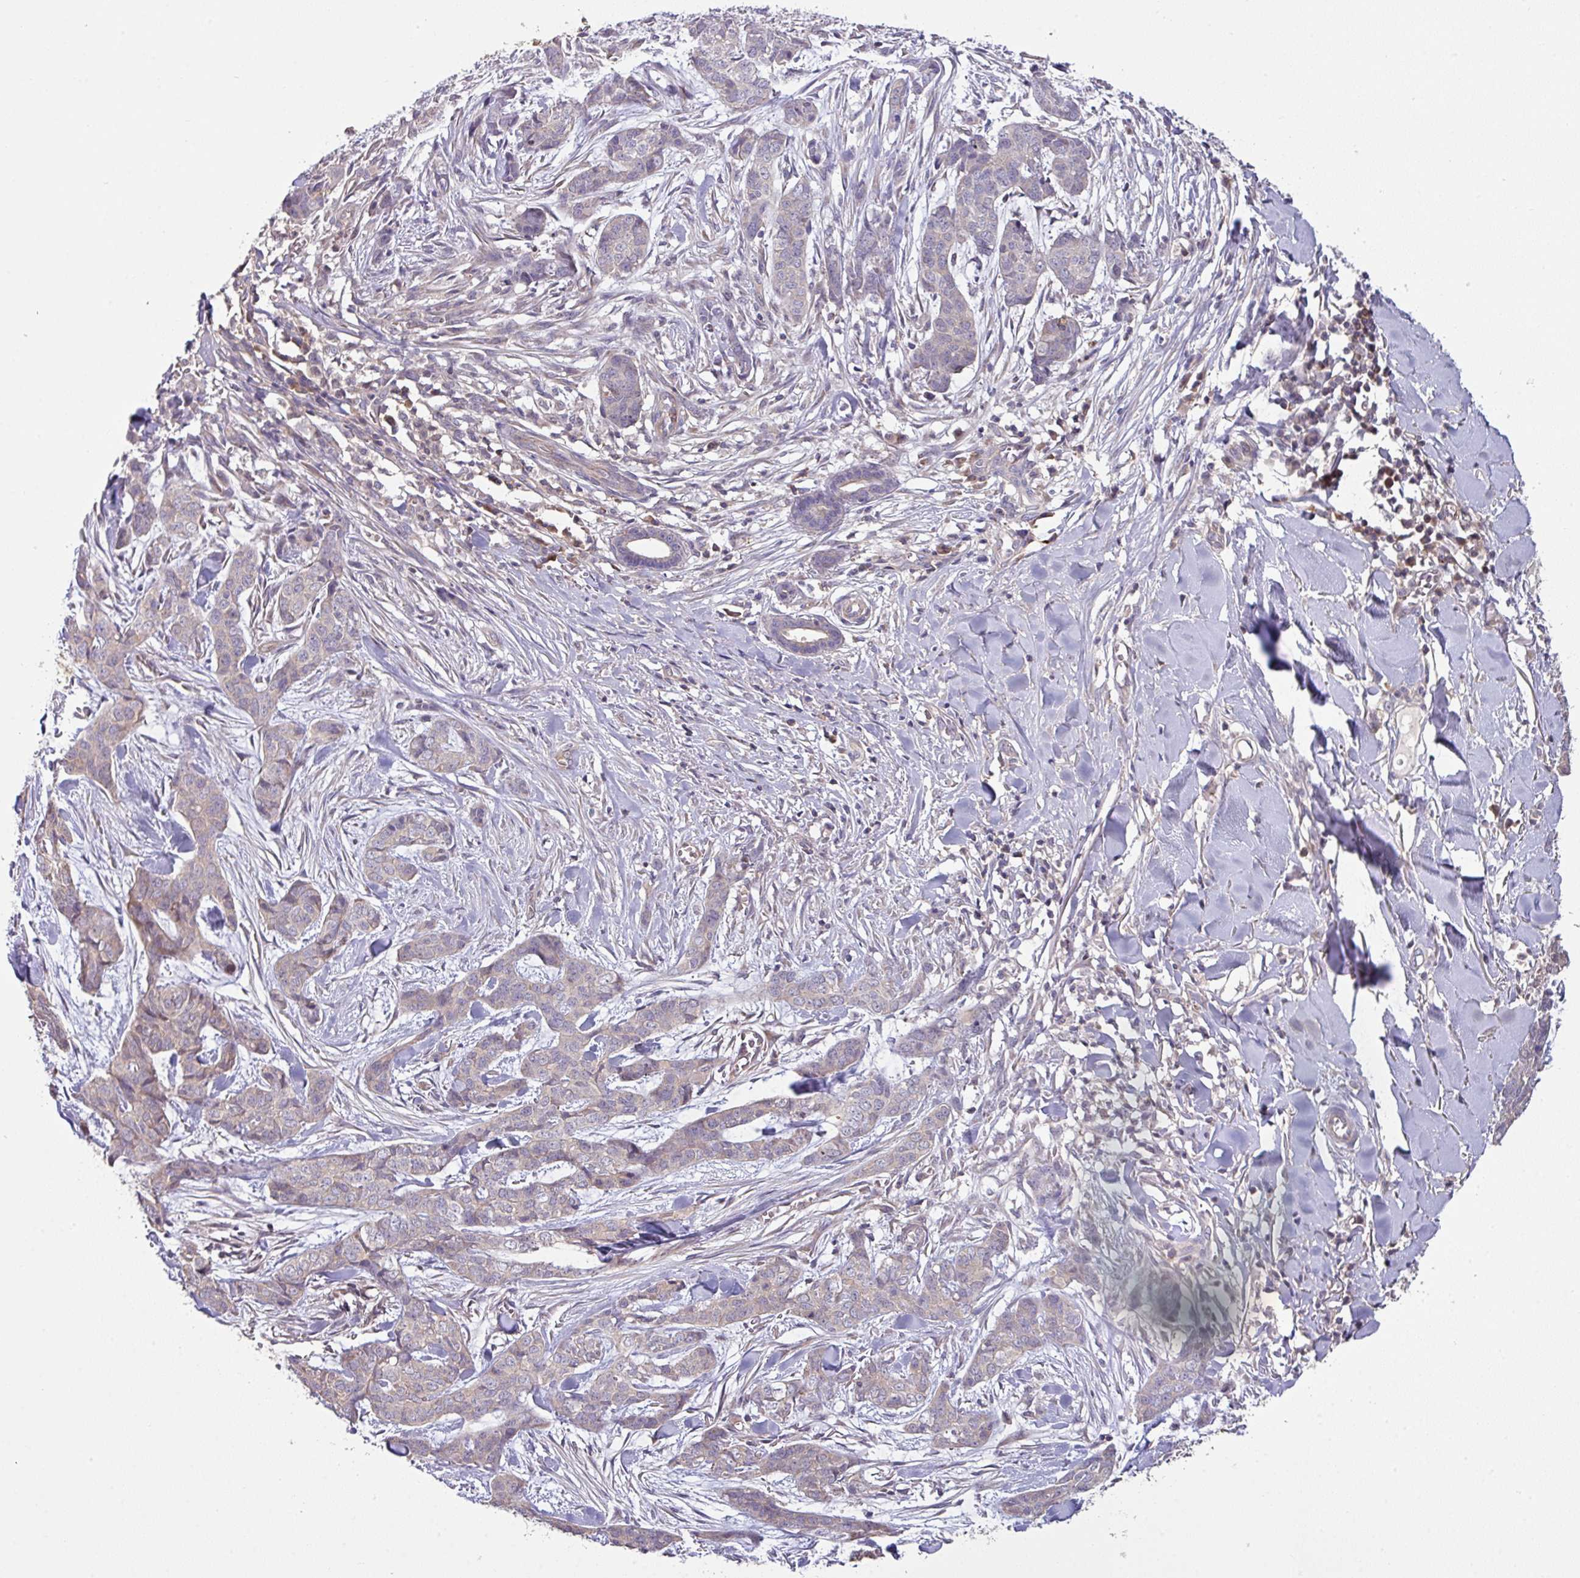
{"staining": {"intensity": "negative", "quantity": "none", "location": "none"}, "tissue": "skin cancer", "cell_type": "Tumor cells", "image_type": "cancer", "snomed": [{"axis": "morphology", "description": "Basal cell carcinoma"}, {"axis": "topography", "description": "Skin"}], "caption": "Tumor cells are negative for protein expression in human skin basal cell carcinoma. Nuclei are stained in blue.", "gene": "SLAMF6", "patient": {"sex": "female", "age": 64}}